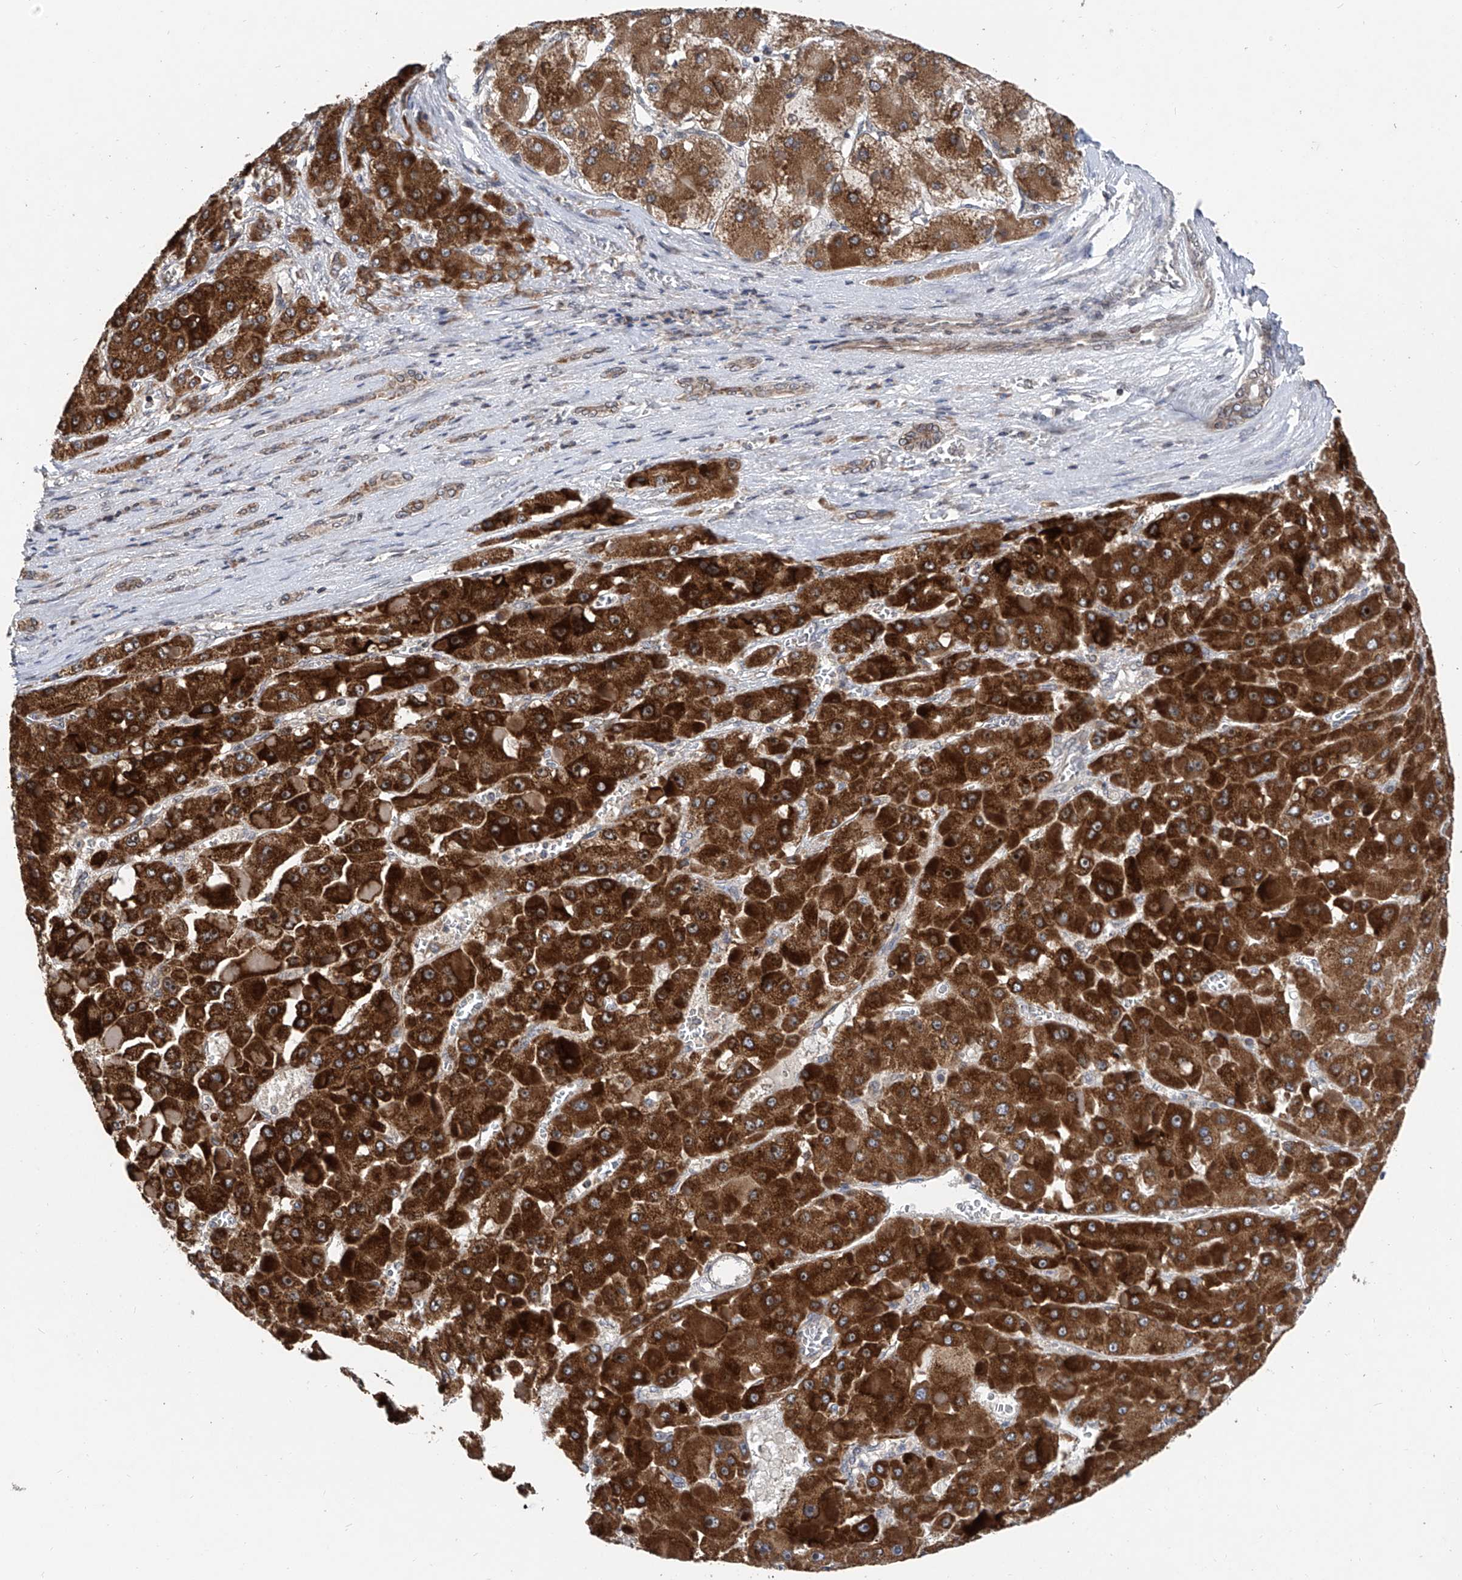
{"staining": {"intensity": "strong", "quantity": ">75%", "location": "cytoplasmic/membranous"}, "tissue": "liver cancer", "cell_type": "Tumor cells", "image_type": "cancer", "snomed": [{"axis": "morphology", "description": "Carcinoma, Hepatocellular, NOS"}, {"axis": "topography", "description": "Liver"}], "caption": "A micrograph of liver hepatocellular carcinoma stained for a protein shows strong cytoplasmic/membranous brown staining in tumor cells.", "gene": "BCKDHB", "patient": {"sex": "female", "age": 73}}